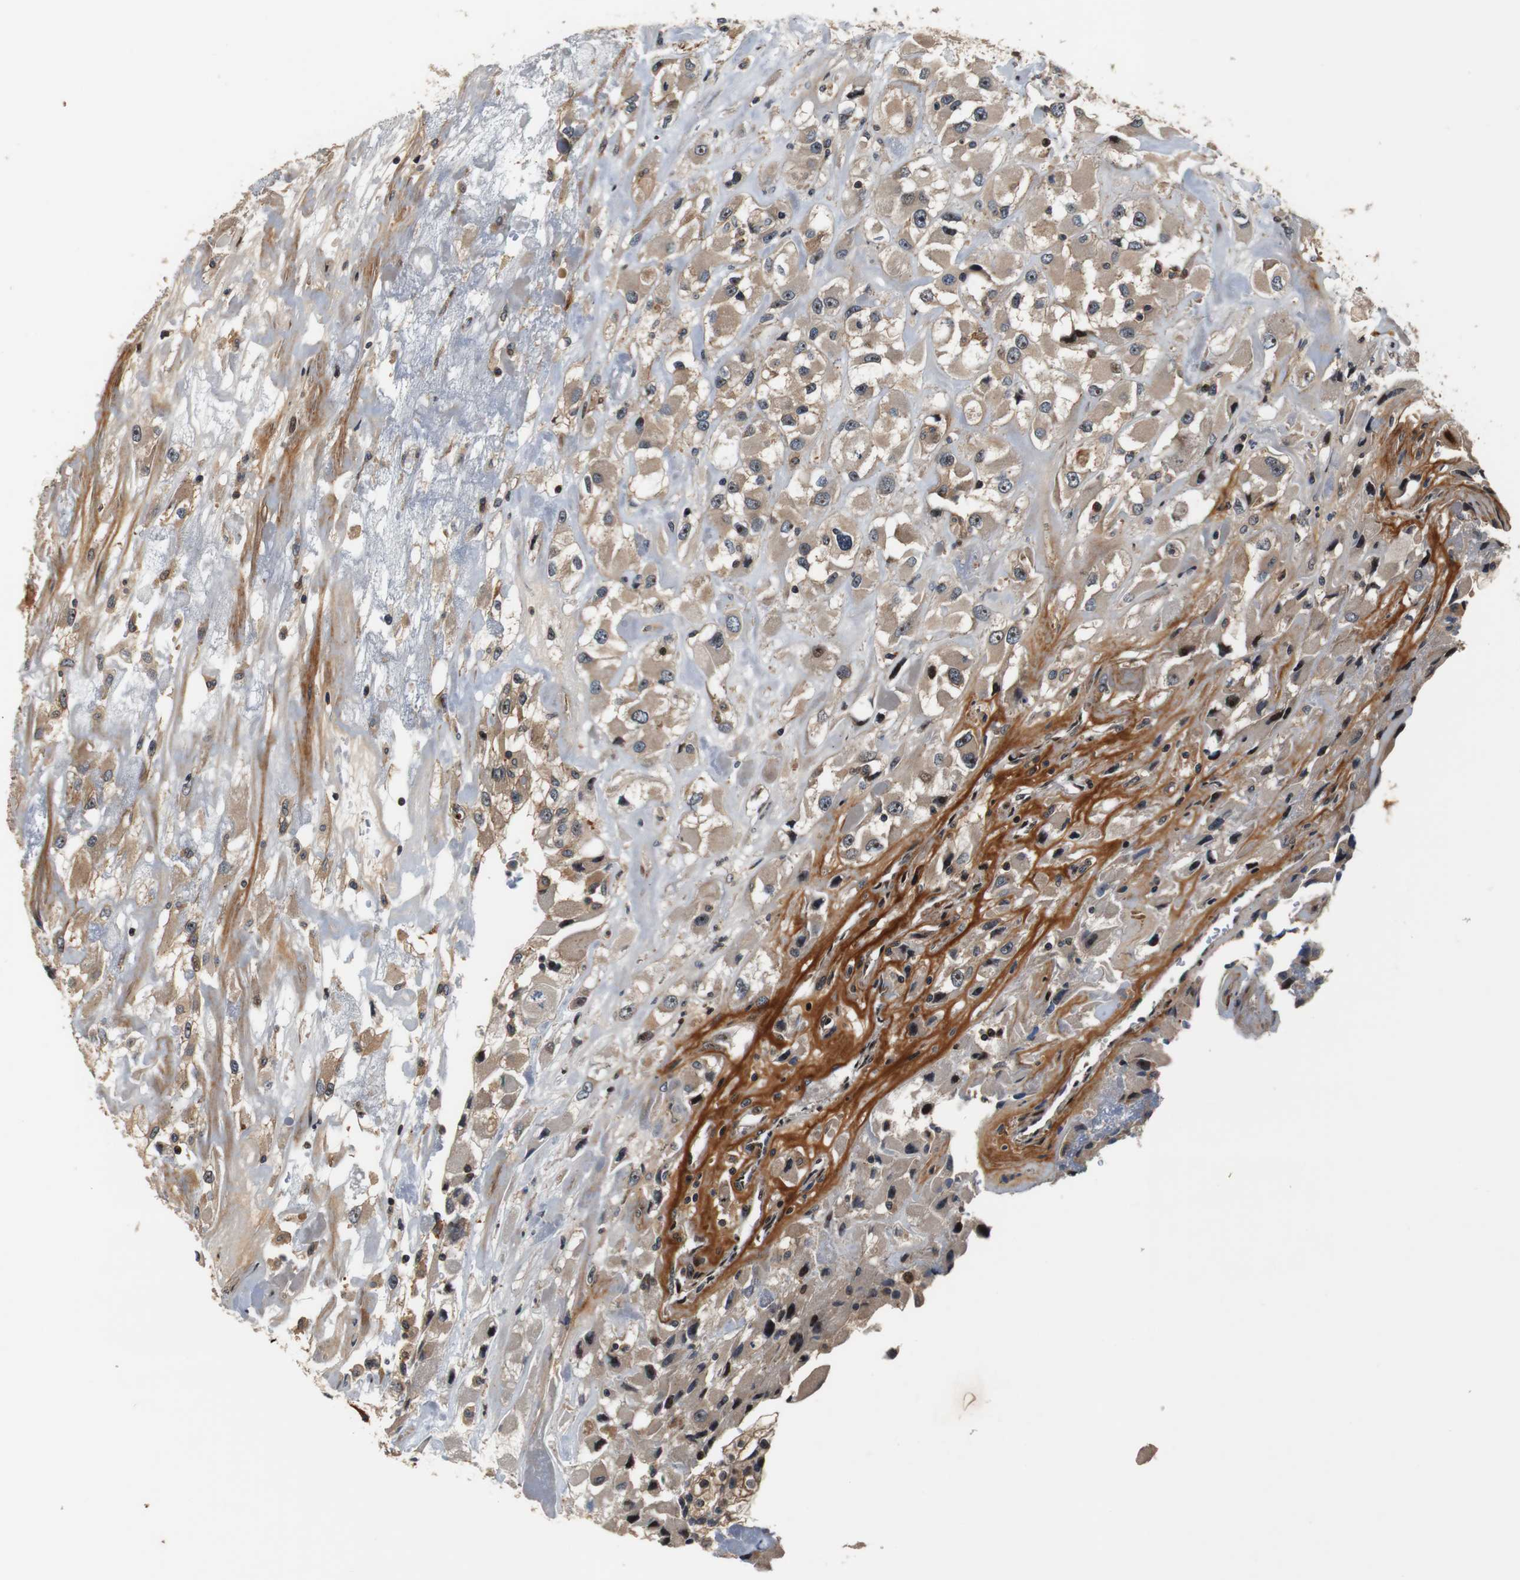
{"staining": {"intensity": "weak", "quantity": ">75%", "location": "cytoplasmic/membranous,nuclear"}, "tissue": "renal cancer", "cell_type": "Tumor cells", "image_type": "cancer", "snomed": [{"axis": "morphology", "description": "Adenocarcinoma, NOS"}, {"axis": "topography", "description": "Kidney"}], "caption": "IHC of renal cancer (adenocarcinoma) shows low levels of weak cytoplasmic/membranous and nuclear positivity in about >75% of tumor cells. (Brightfield microscopy of DAB IHC at high magnification).", "gene": "LRP4", "patient": {"sex": "female", "age": 52}}